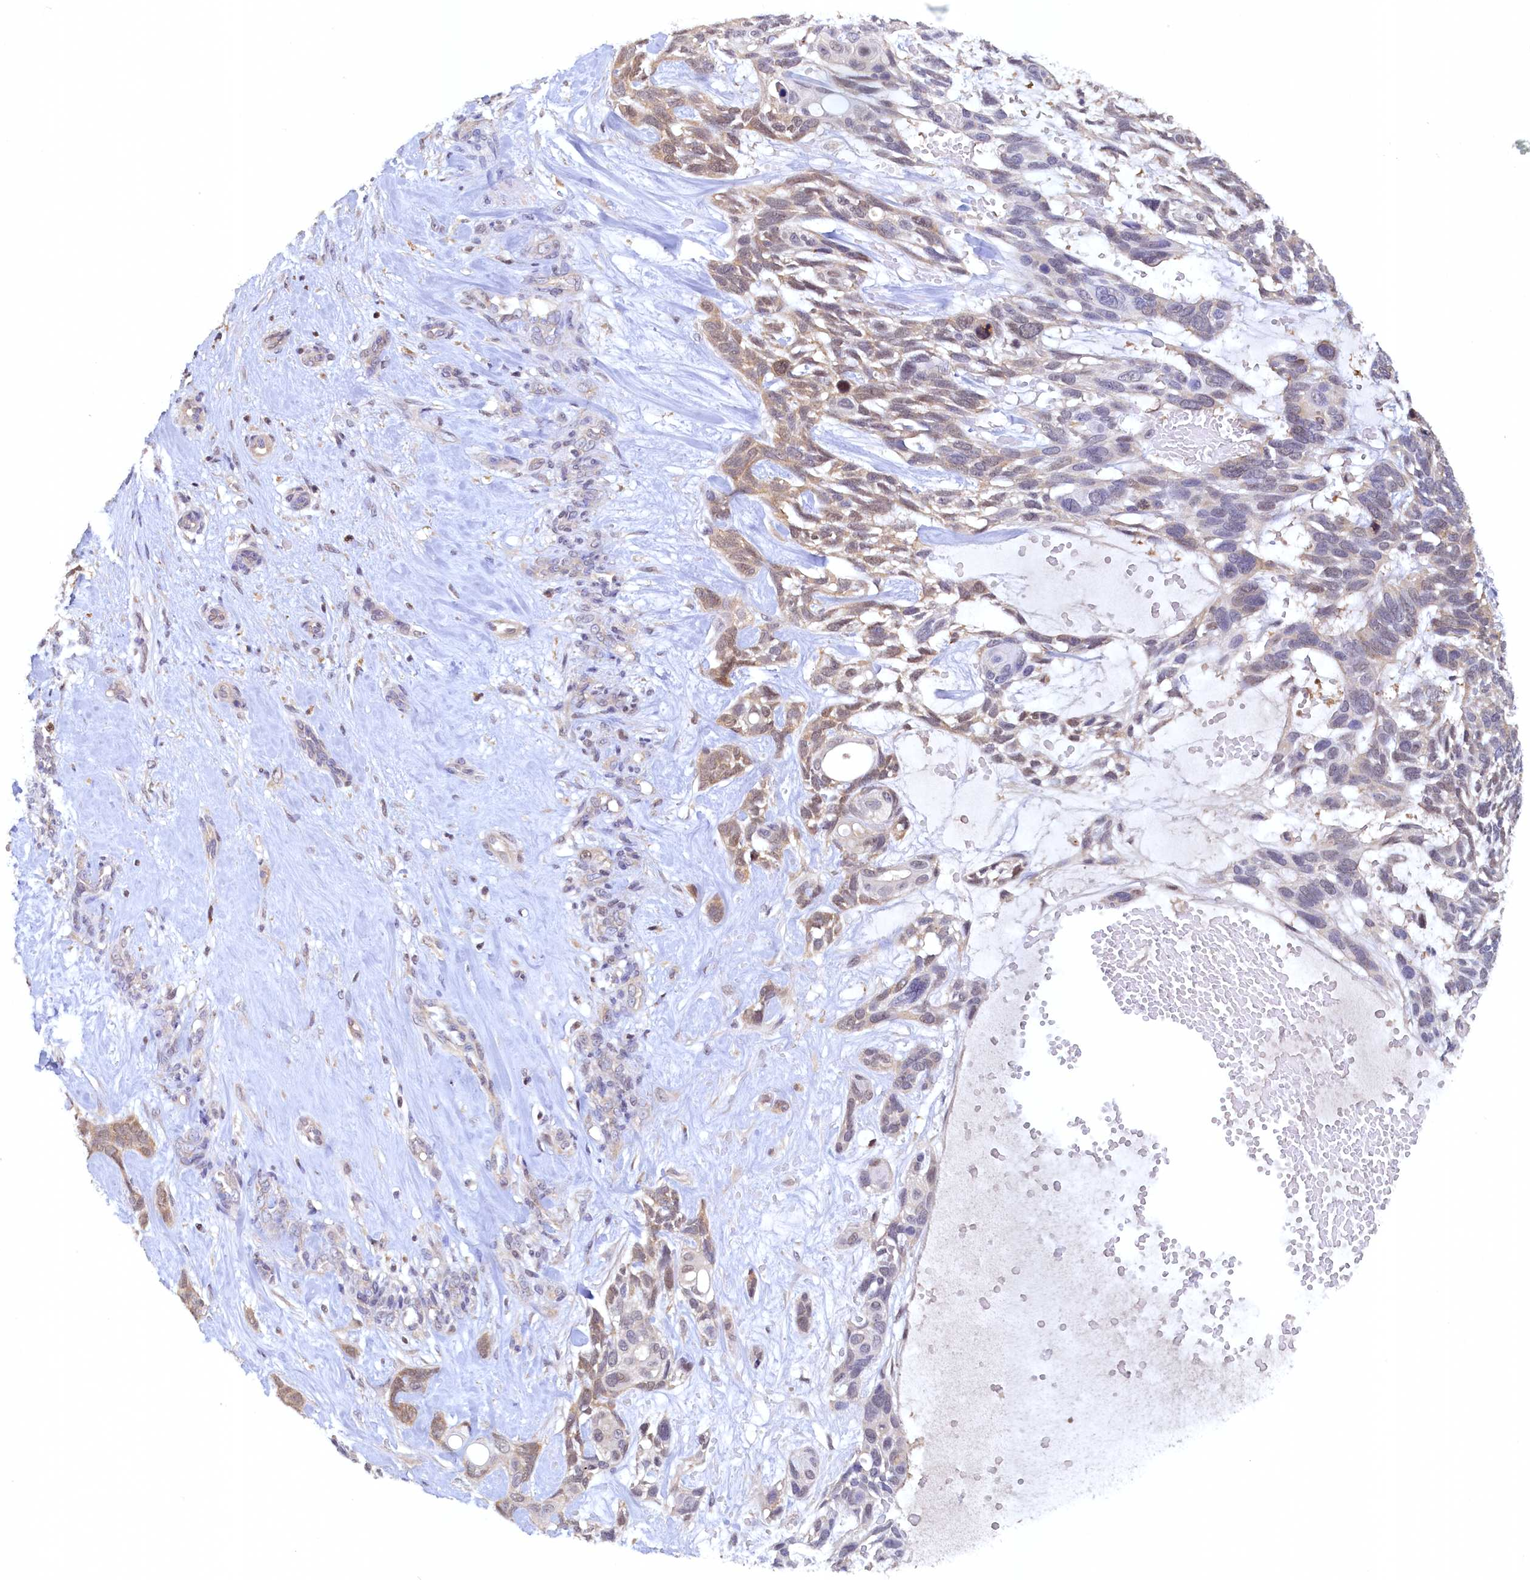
{"staining": {"intensity": "moderate", "quantity": "25%-75%", "location": "nuclear"}, "tissue": "skin cancer", "cell_type": "Tumor cells", "image_type": "cancer", "snomed": [{"axis": "morphology", "description": "Basal cell carcinoma"}, {"axis": "topography", "description": "Skin"}], "caption": "The micrograph reveals a brown stain indicating the presence of a protein in the nuclear of tumor cells in skin basal cell carcinoma.", "gene": "PAAF1", "patient": {"sex": "male", "age": 88}}